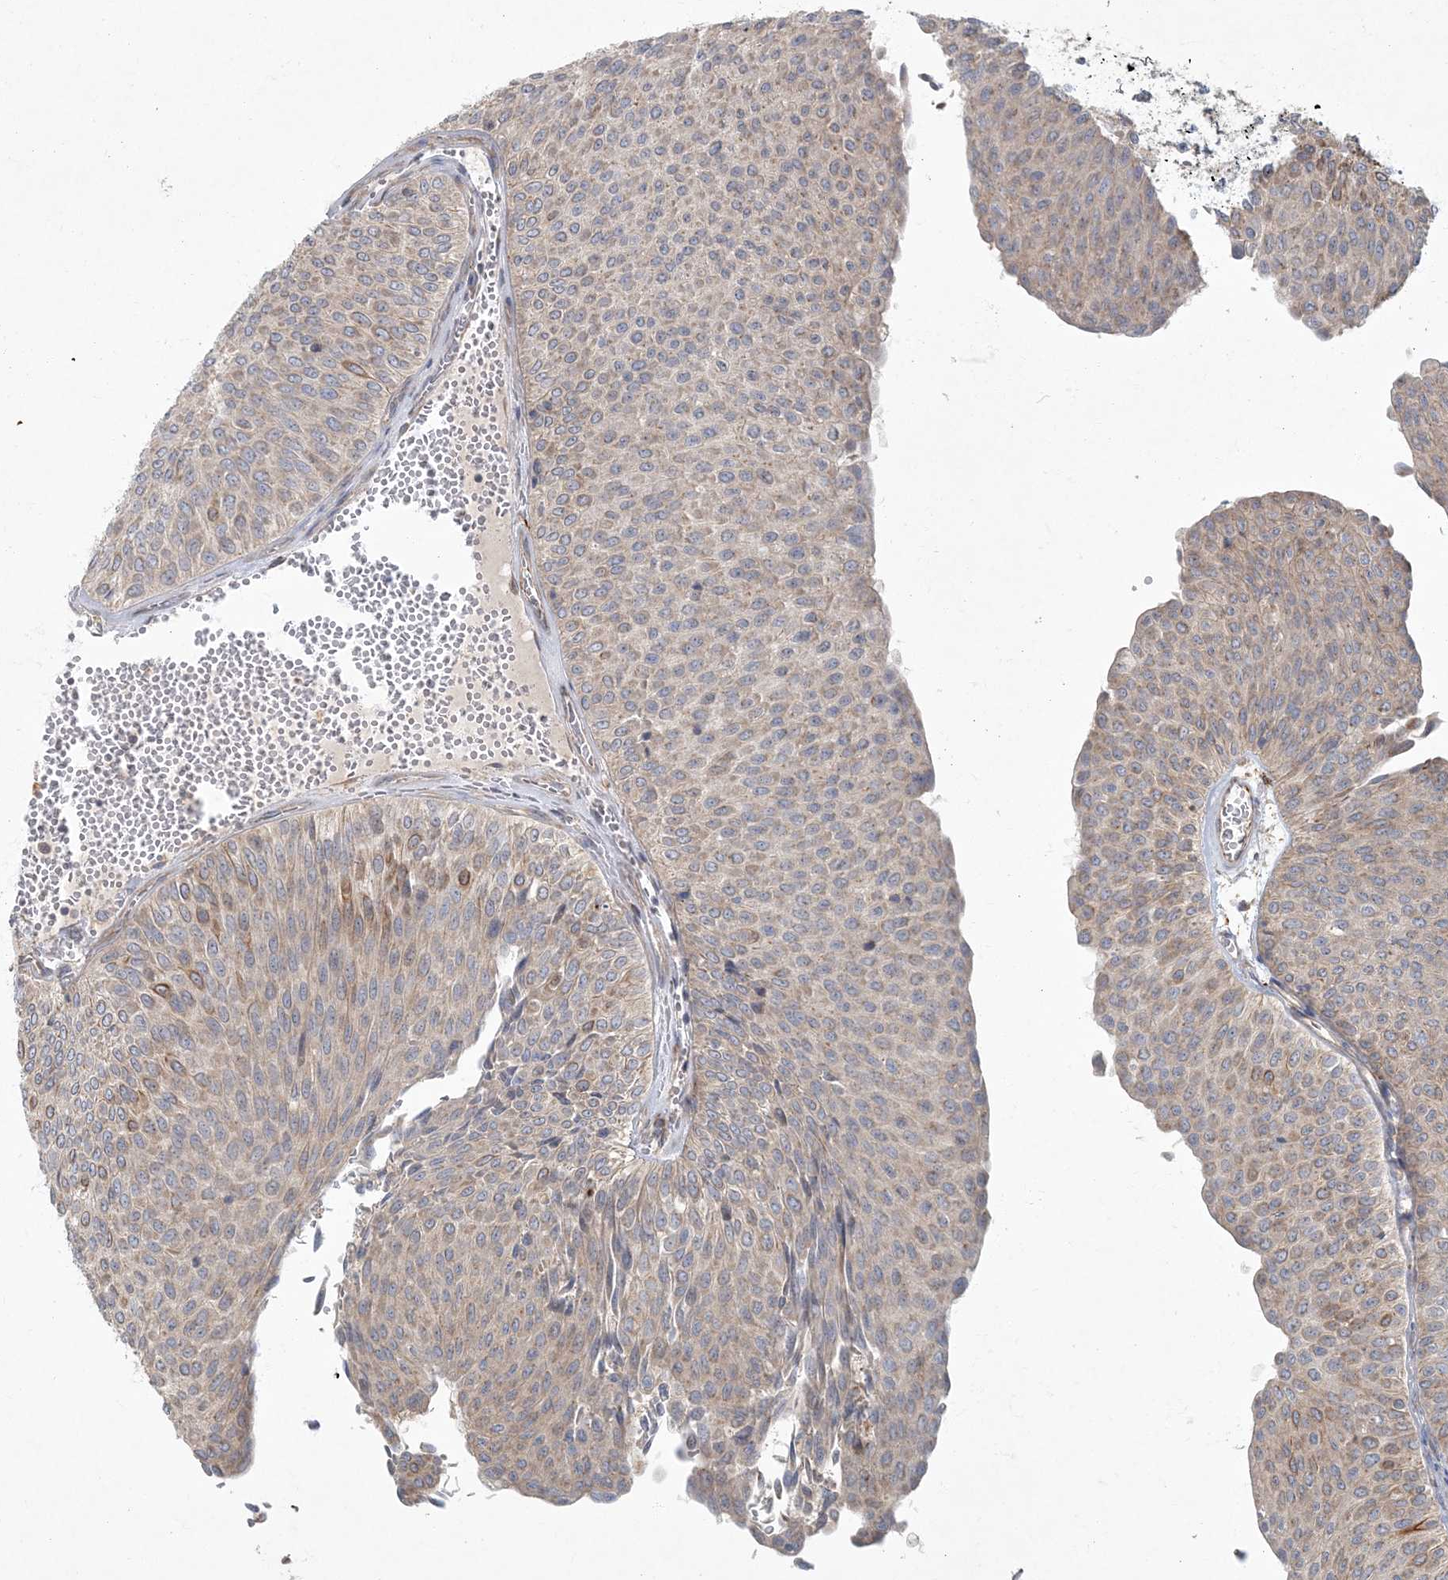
{"staining": {"intensity": "moderate", "quantity": "<25%", "location": "cytoplasmic/membranous"}, "tissue": "urothelial cancer", "cell_type": "Tumor cells", "image_type": "cancer", "snomed": [{"axis": "morphology", "description": "Urothelial carcinoma, Low grade"}, {"axis": "topography", "description": "Urinary bladder"}], "caption": "There is low levels of moderate cytoplasmic/membranous expression in tumor cells of urothelial cancer, as demonstrated by immunohistochemical staining (brown color).", "gene": "ARHGEF38", "patient": {"sex": "male", "age": 78}}